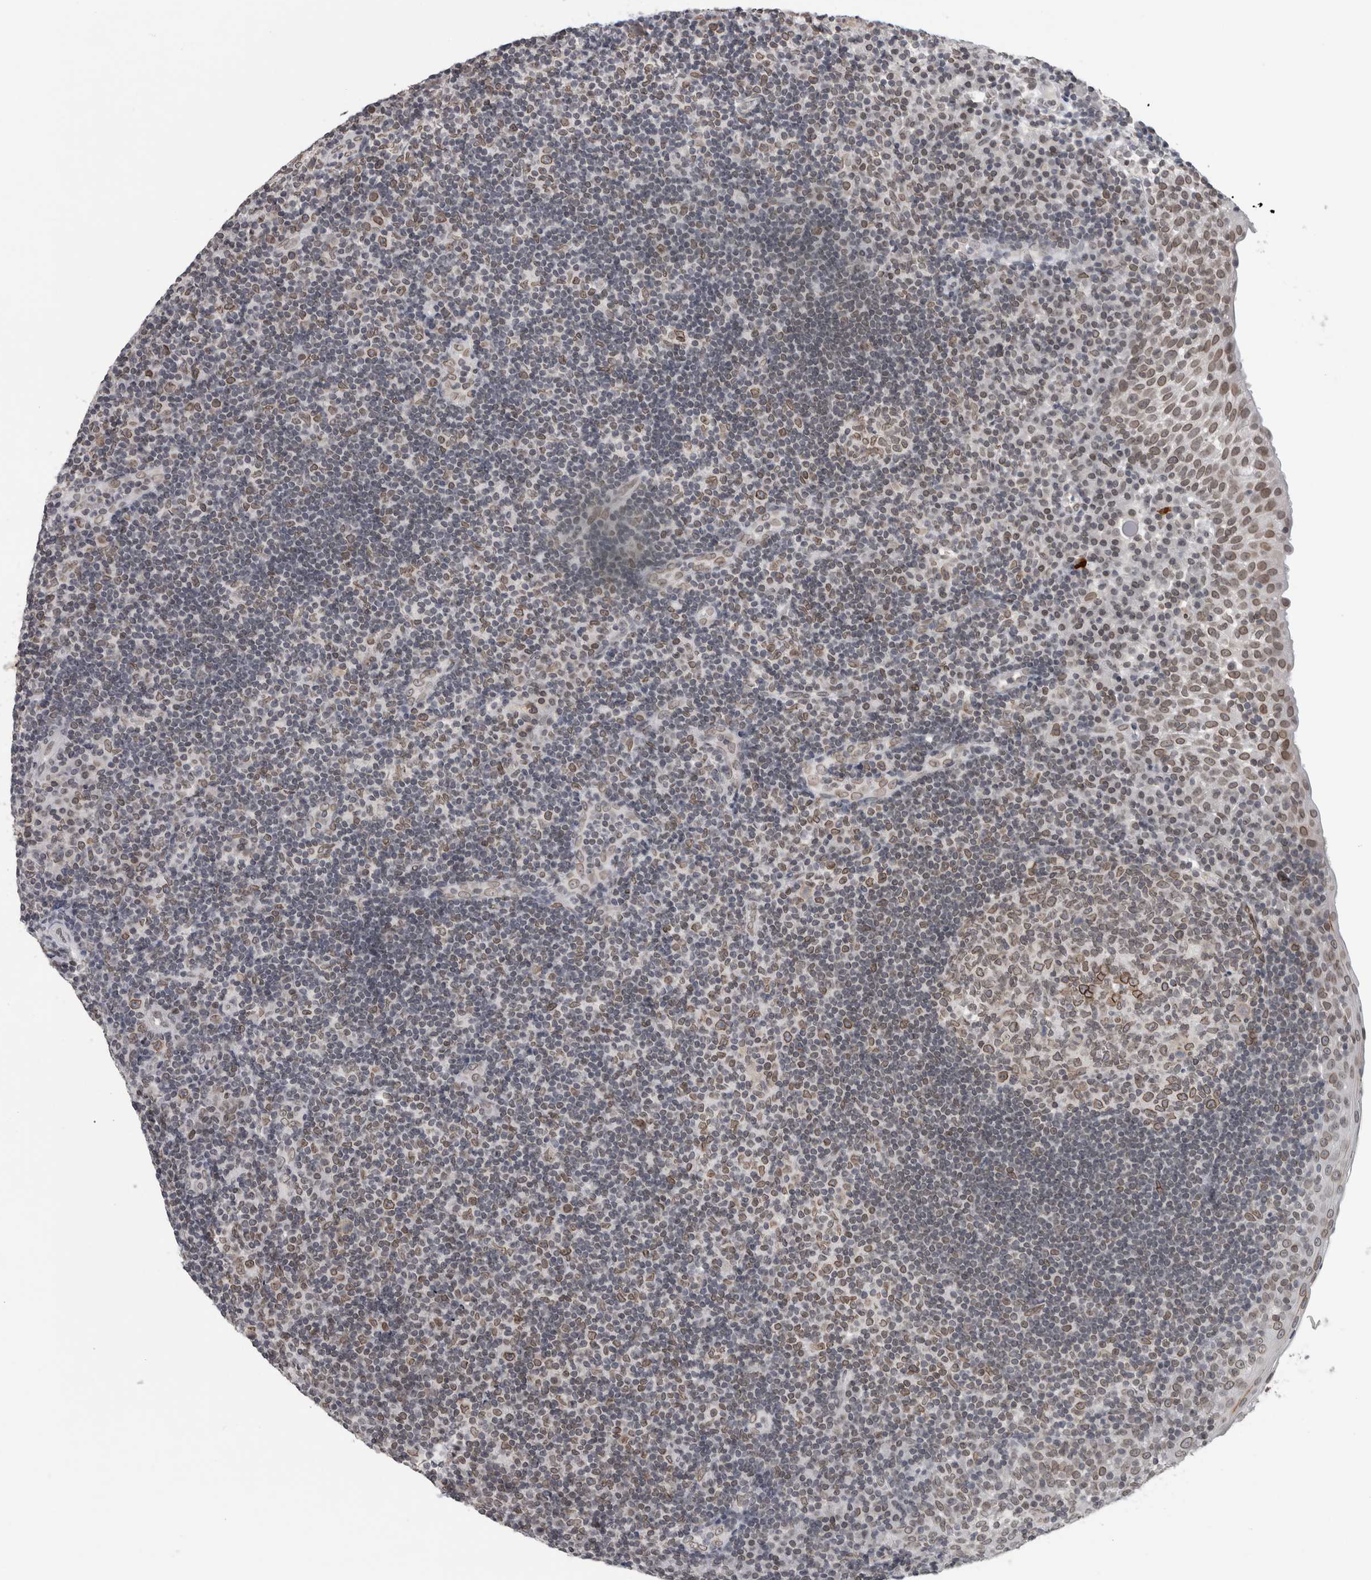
{"staining": {"intensity": "weak", "quantity": ">75%", "location": "nuclear"}, "tissue": "tonsil", "cell_type": "Germinal center cells", "image_type": "normal", "snomed": [{"axis": "morphology", "description": "Normal tissue, NOS"}, {"axis": "topography", "description": "Tonsil"}], "caption": "Tonsil stained with IHC shows weak nuclear positivity in approximately >75% of germinal center cells. (DAB (3,3'-diaminobenzidine) = brown stain, brightfield microscopy at high magnification).", "gene": "ZNF770", "patient": {"sex": "female", "age": 40}}